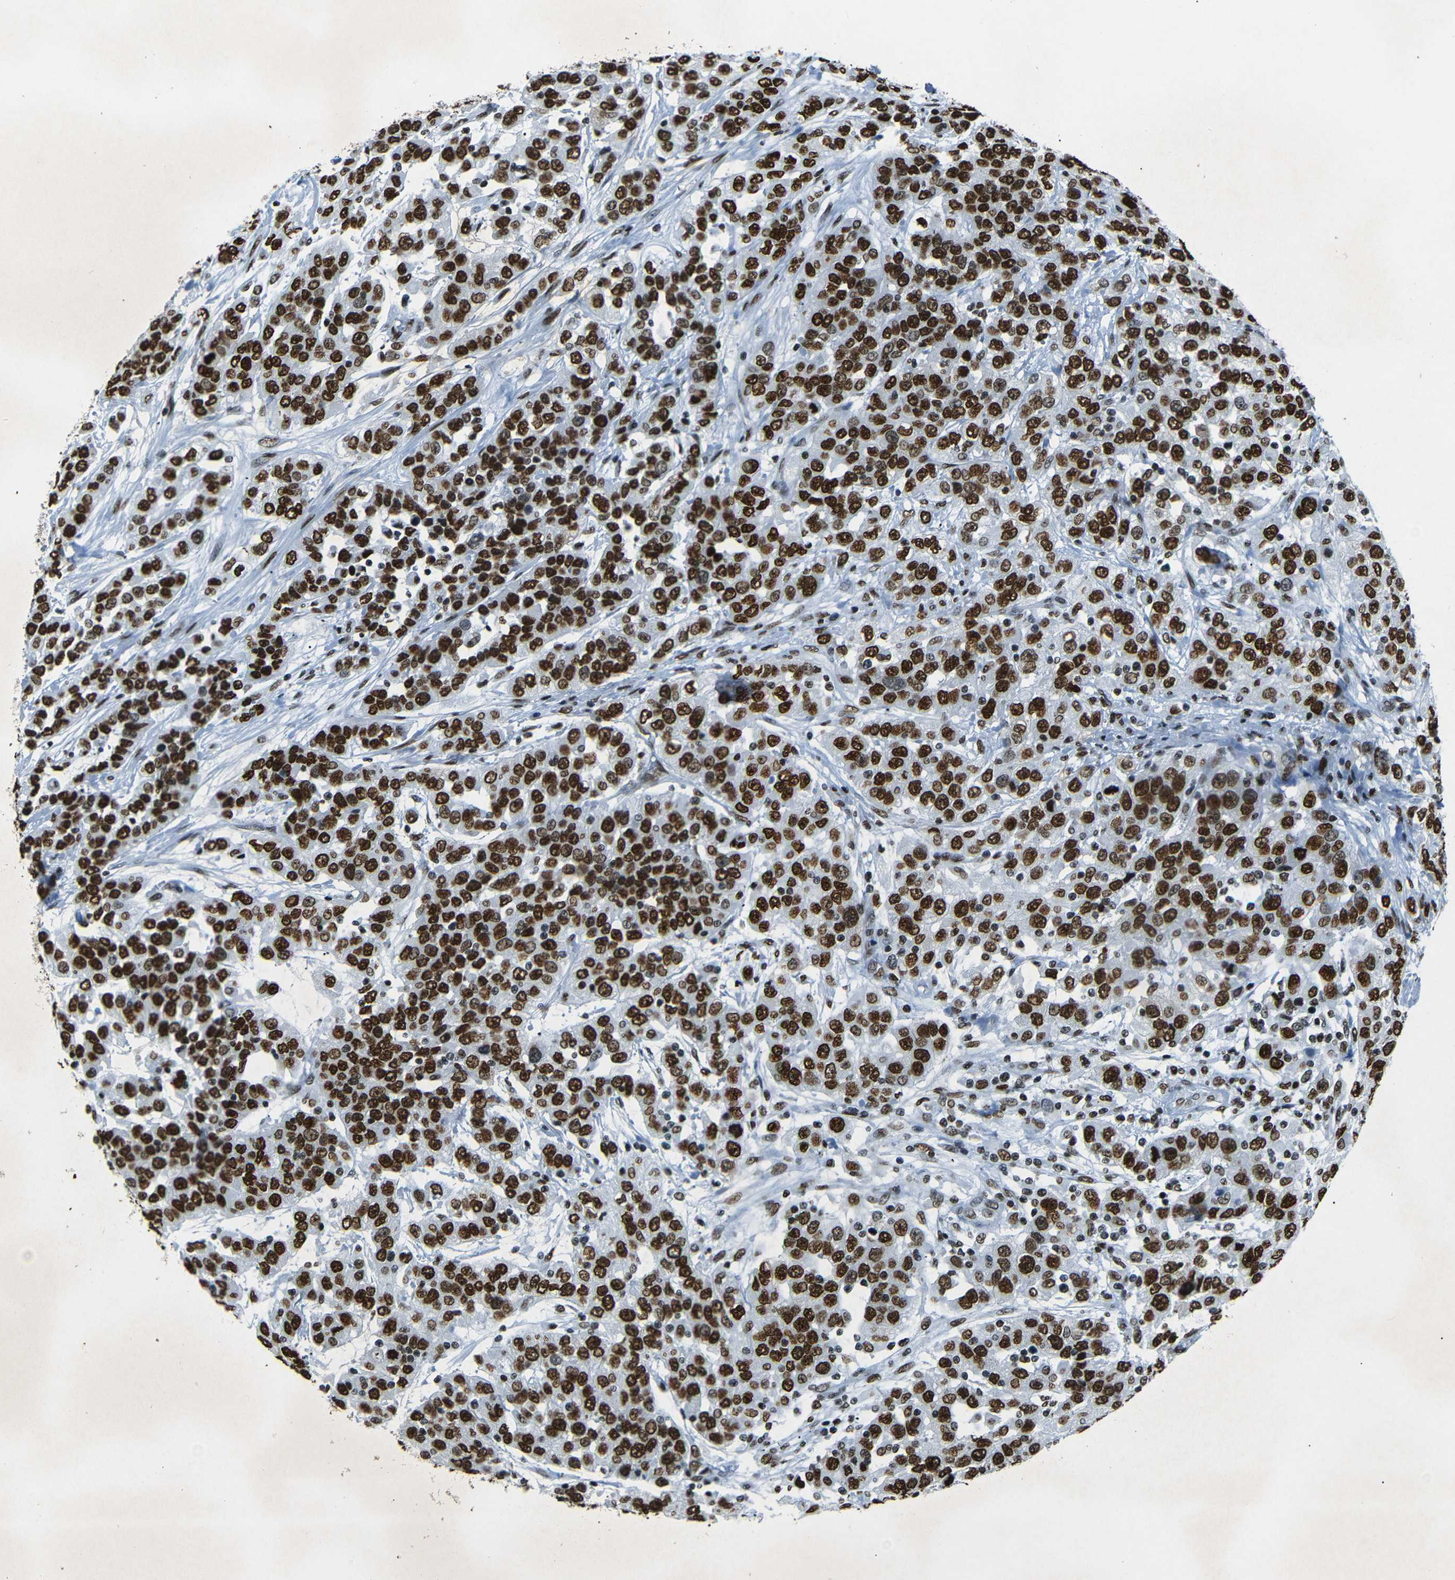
{"staining": {"intensity": "strong", "quantity": ">75%", "location": "nuclear"}, "tissue": "urothelial cancer", "cell_type": "Tumor cells", "image_type": "cancer", "snomed": [{"axis": "morphology", "description": "Urothelial carcinoma, High grade"}, {"axis": "topography", "description": "Urinary bladder"}], "caption": "High-magnification brightfield microscopy of high-grade urothelial carcinoma stained with DAB (brown) and counterstained with hematoxylin (blue). tumor cells exhibit strong nuclear positivity is present in approximately>75% of cells.", "gene": "HMGN1", "patient": {"sex": "female", "age": 80}}